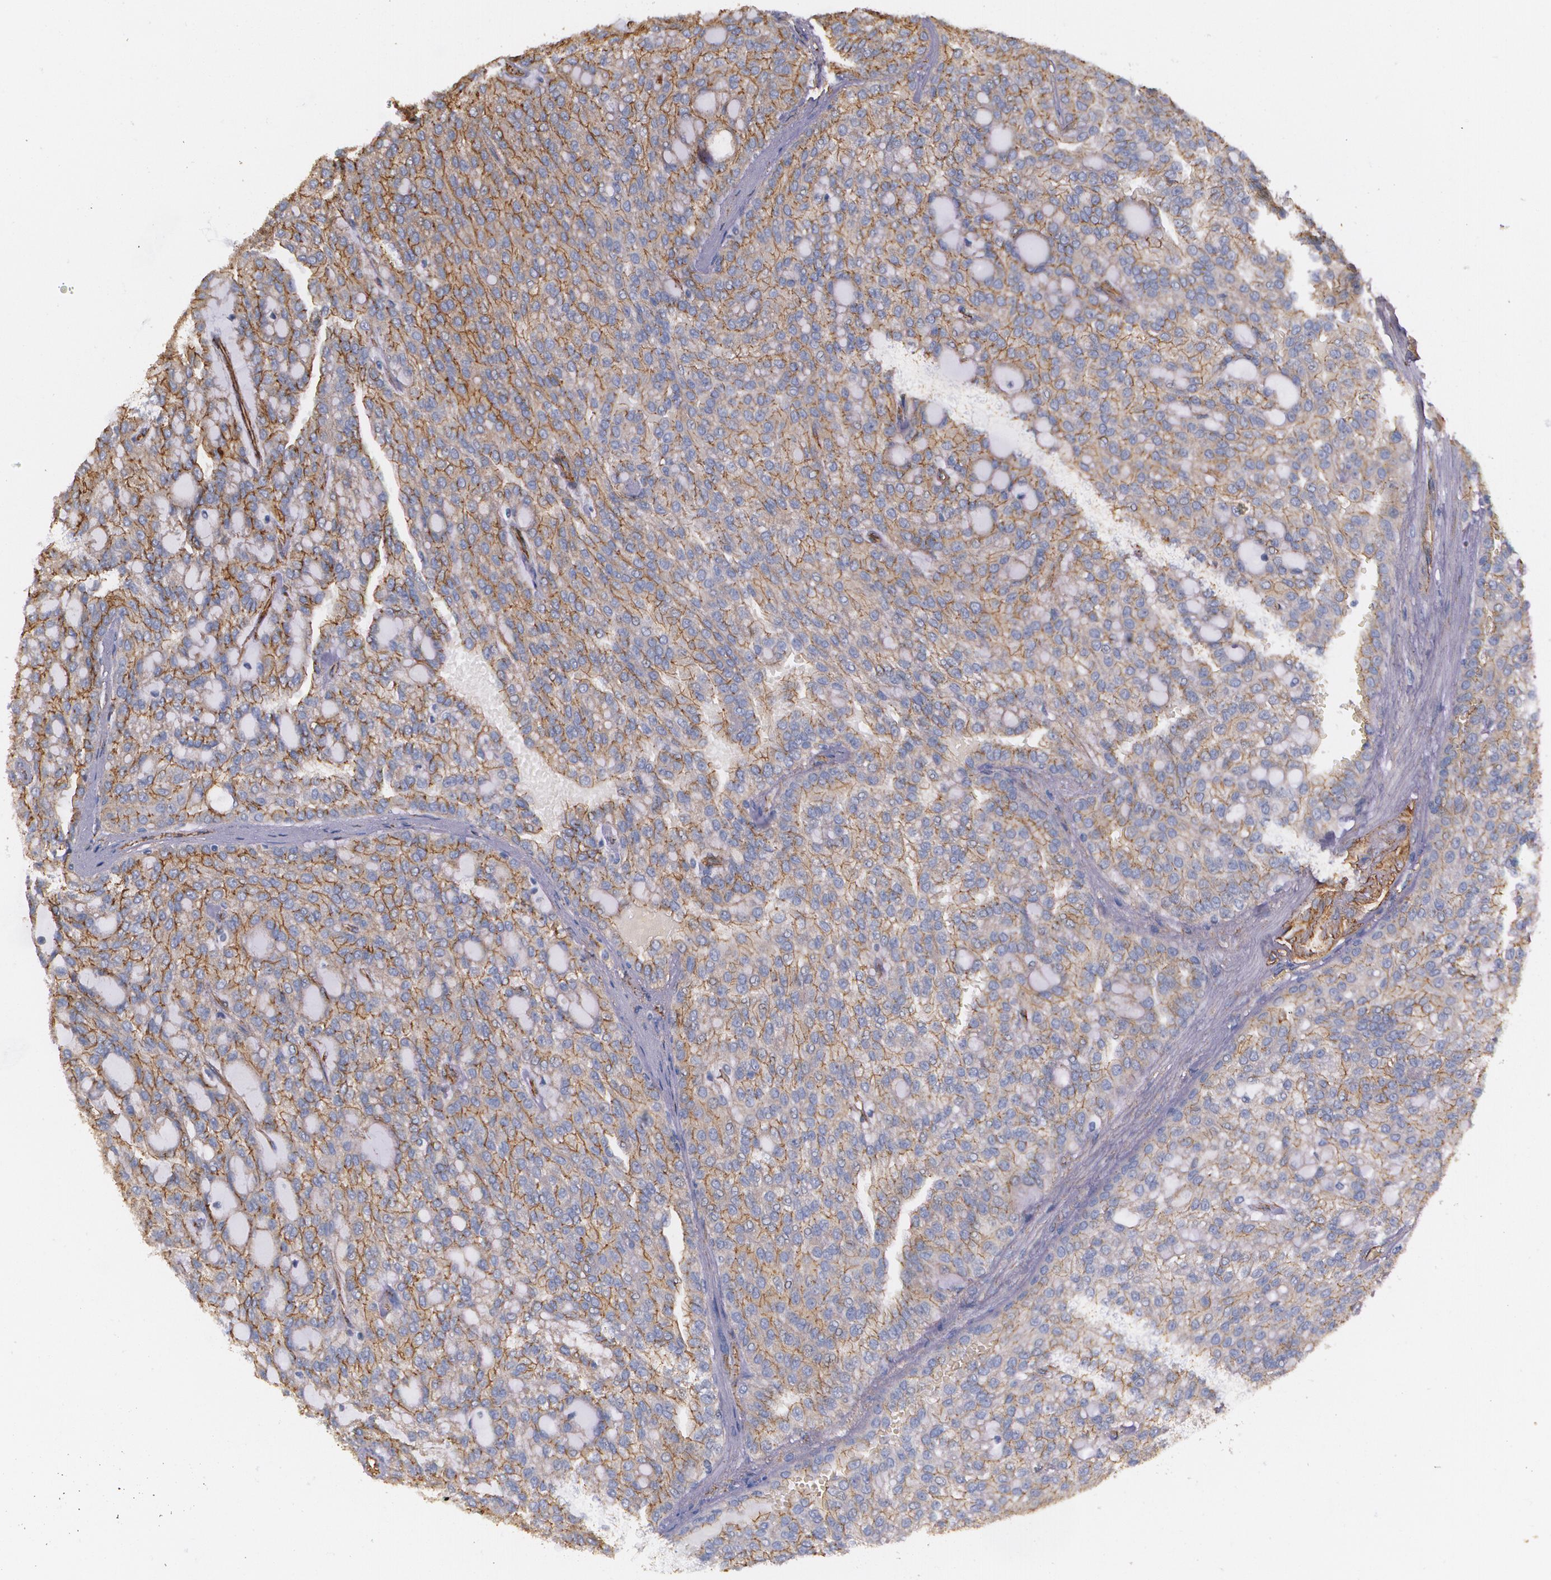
{"staining": {"intensity": "moderate", "quantity": ">75%", "location": "cytoplasmic/membranous"}, "tissue": "renal cancer", "cell_type": "Tumor cells", "image_type": "cancer", "snomed": [{"axis": "morphology", "description": "Adenocarcinoma, NOS"}, {"axis": "topography", "description": "Kidney"}], "caption": "About >75% of tumor cells in adenocarcinoma (renal) demonstrate moderate cytoplasmic/membranous protein positivity as visualized by brown immunohistochemical staining.", "gene": "TJP1", "patient": {"sex": "male", "age": 63}}